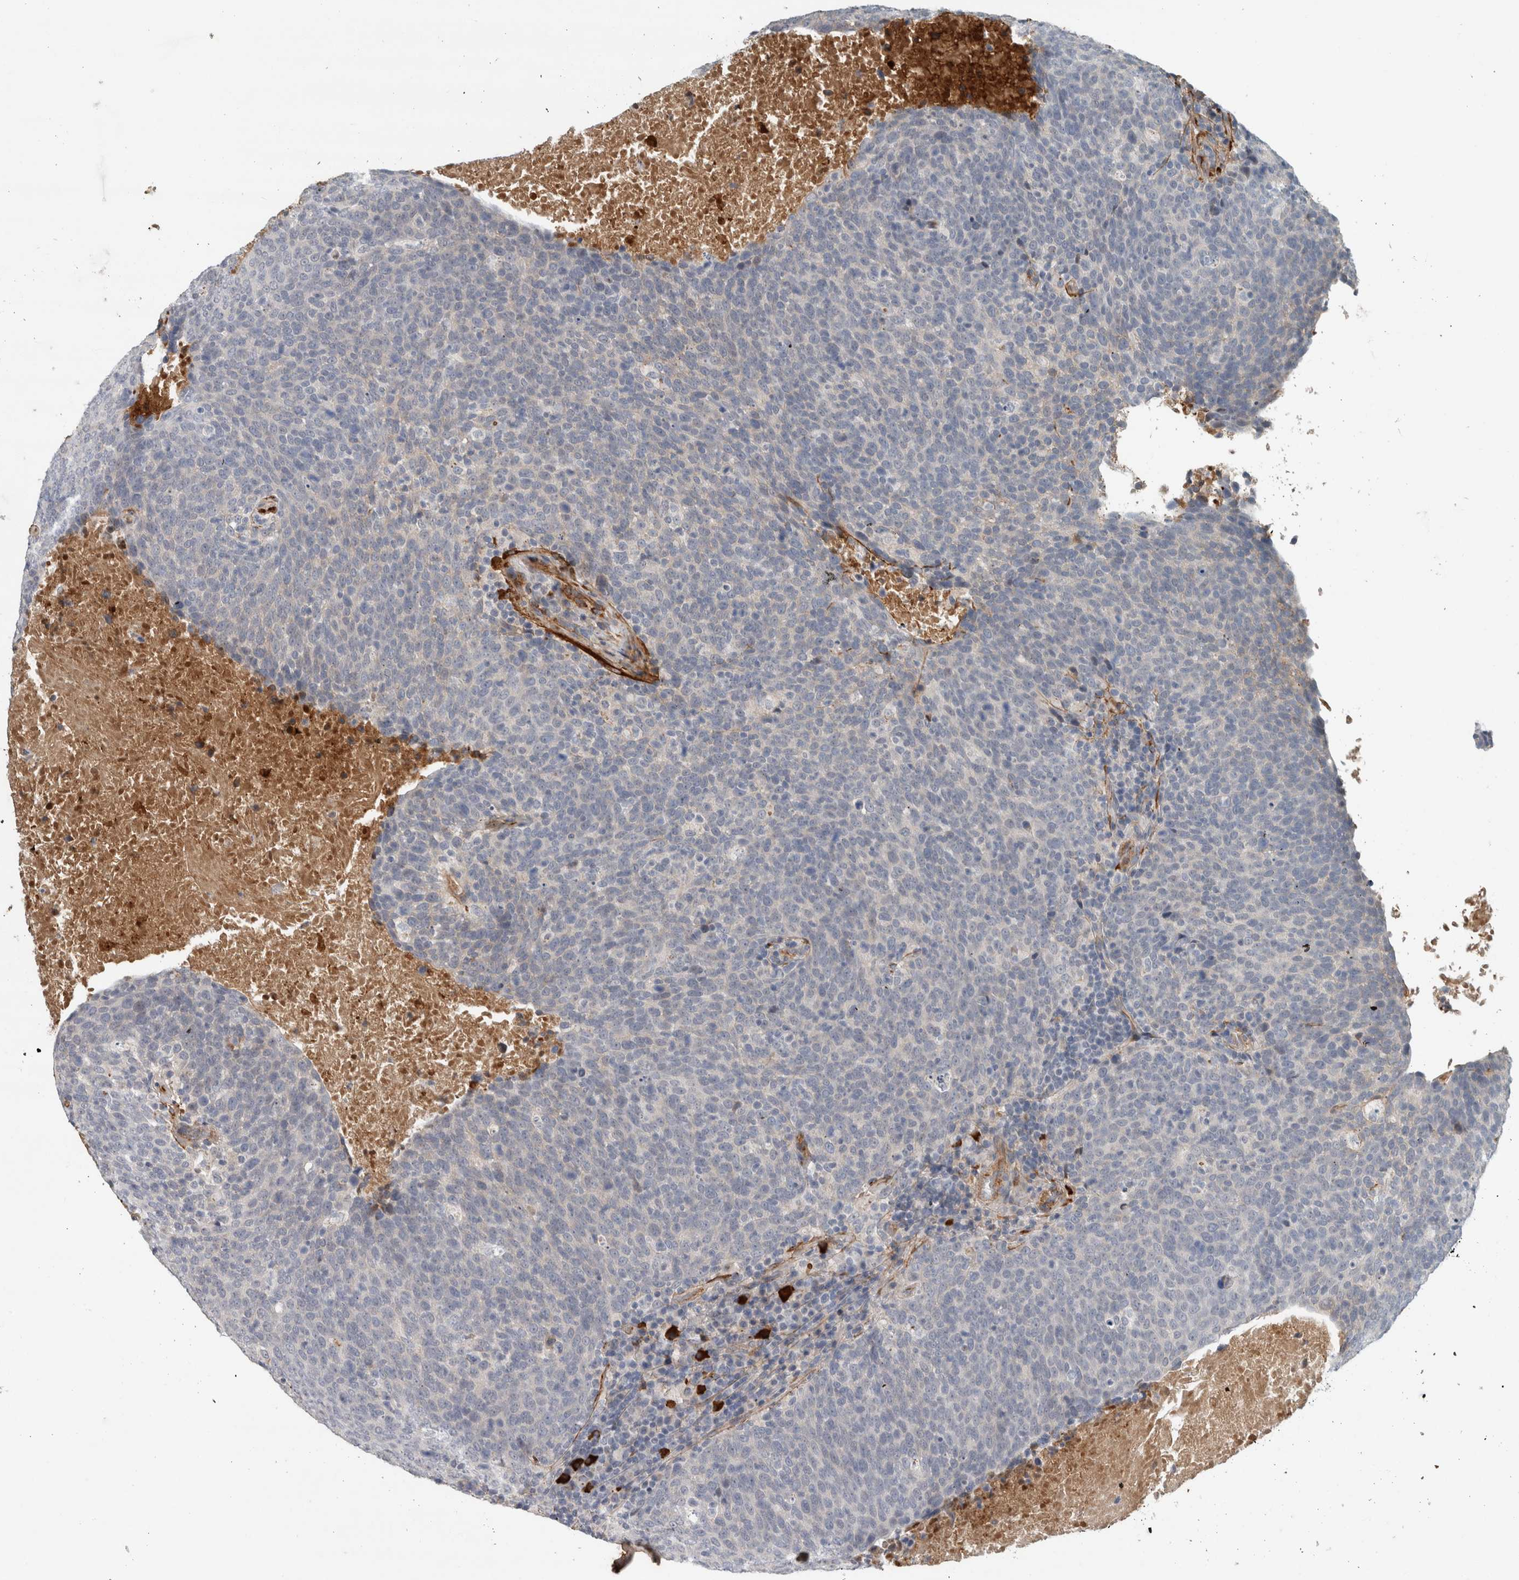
{"staining": {"intensity": "negative", "quantity": "none", "location": "none"}, "tissue": "head and neck cancer", "cell_type": "Tumor cells", "image_type": "cancer", "snomed": [{"axis": "morphology", "description": "Squamous cell carcinoma, NOS"}, {"axis": "morphology", "description": "Squamous cell carcinoma, metastatic, NOS"}, {"axis": "topography", "description": "Lymph node"}, {"axis": "topography", "description": "Head-Neck"}], "caption": "Immunohistochemistry micrograph of neoplastic tissue: metastatic squamous cell carcinoma (head and neck) stained with DAB (3,3'-diaminobenzidine) shows no significant protein expression in tumor cells.", "gene": "FN1", "patient": {"sex": "male", "age": 62}}